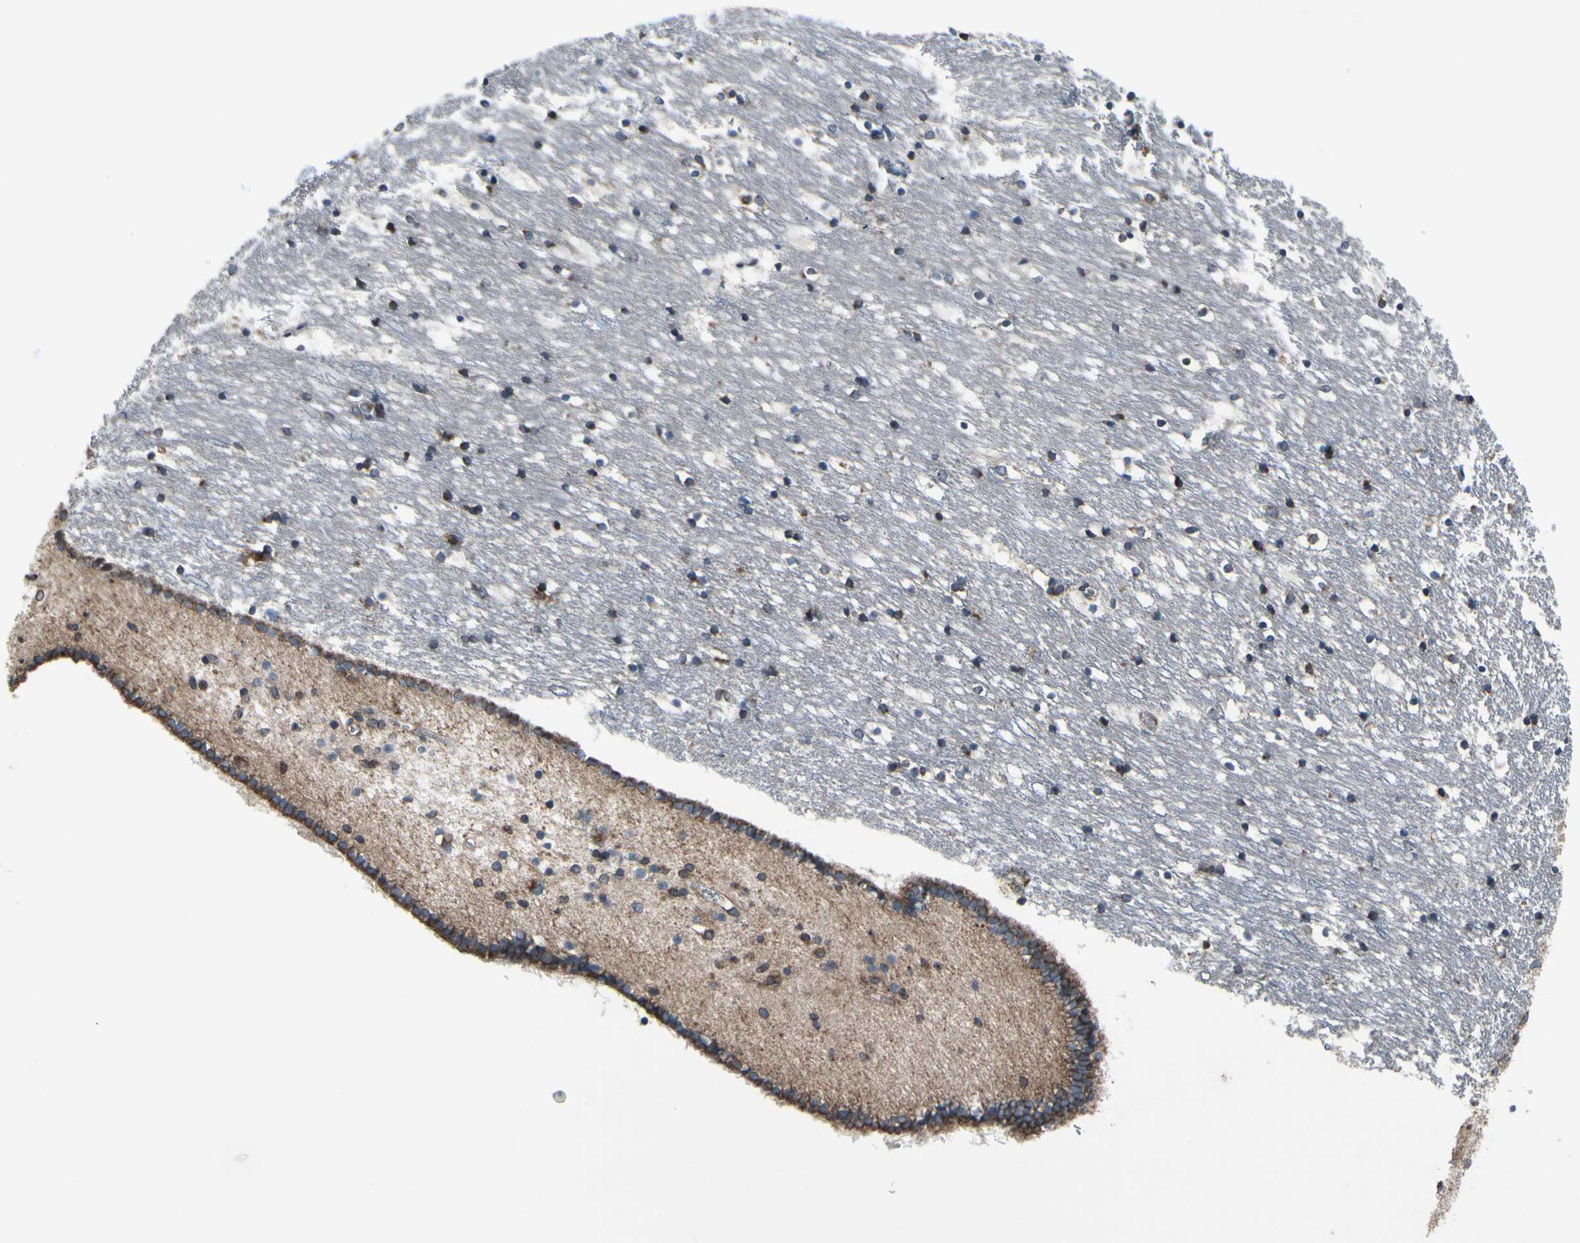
{"staining": {"intensity": "strong", "quantity": "25%-75%", "location": "cytoplasmic/membranous"}, "tissue": "caudate", "cell_type": "Glial cells", "image_type": "normal", "snomed": [{"axis": "morphology", "description": "Normal tissue, NOS"}, {"axis": "topography", "description": "Lateral ventricle wall"}], "caption": "A brown stain highlights strong cytoplasmic/membranous positivity of a protein in glial cells of normal human caudate.", "gene": "CLCC1", "patient": {"sex": "male", "age": 45}}